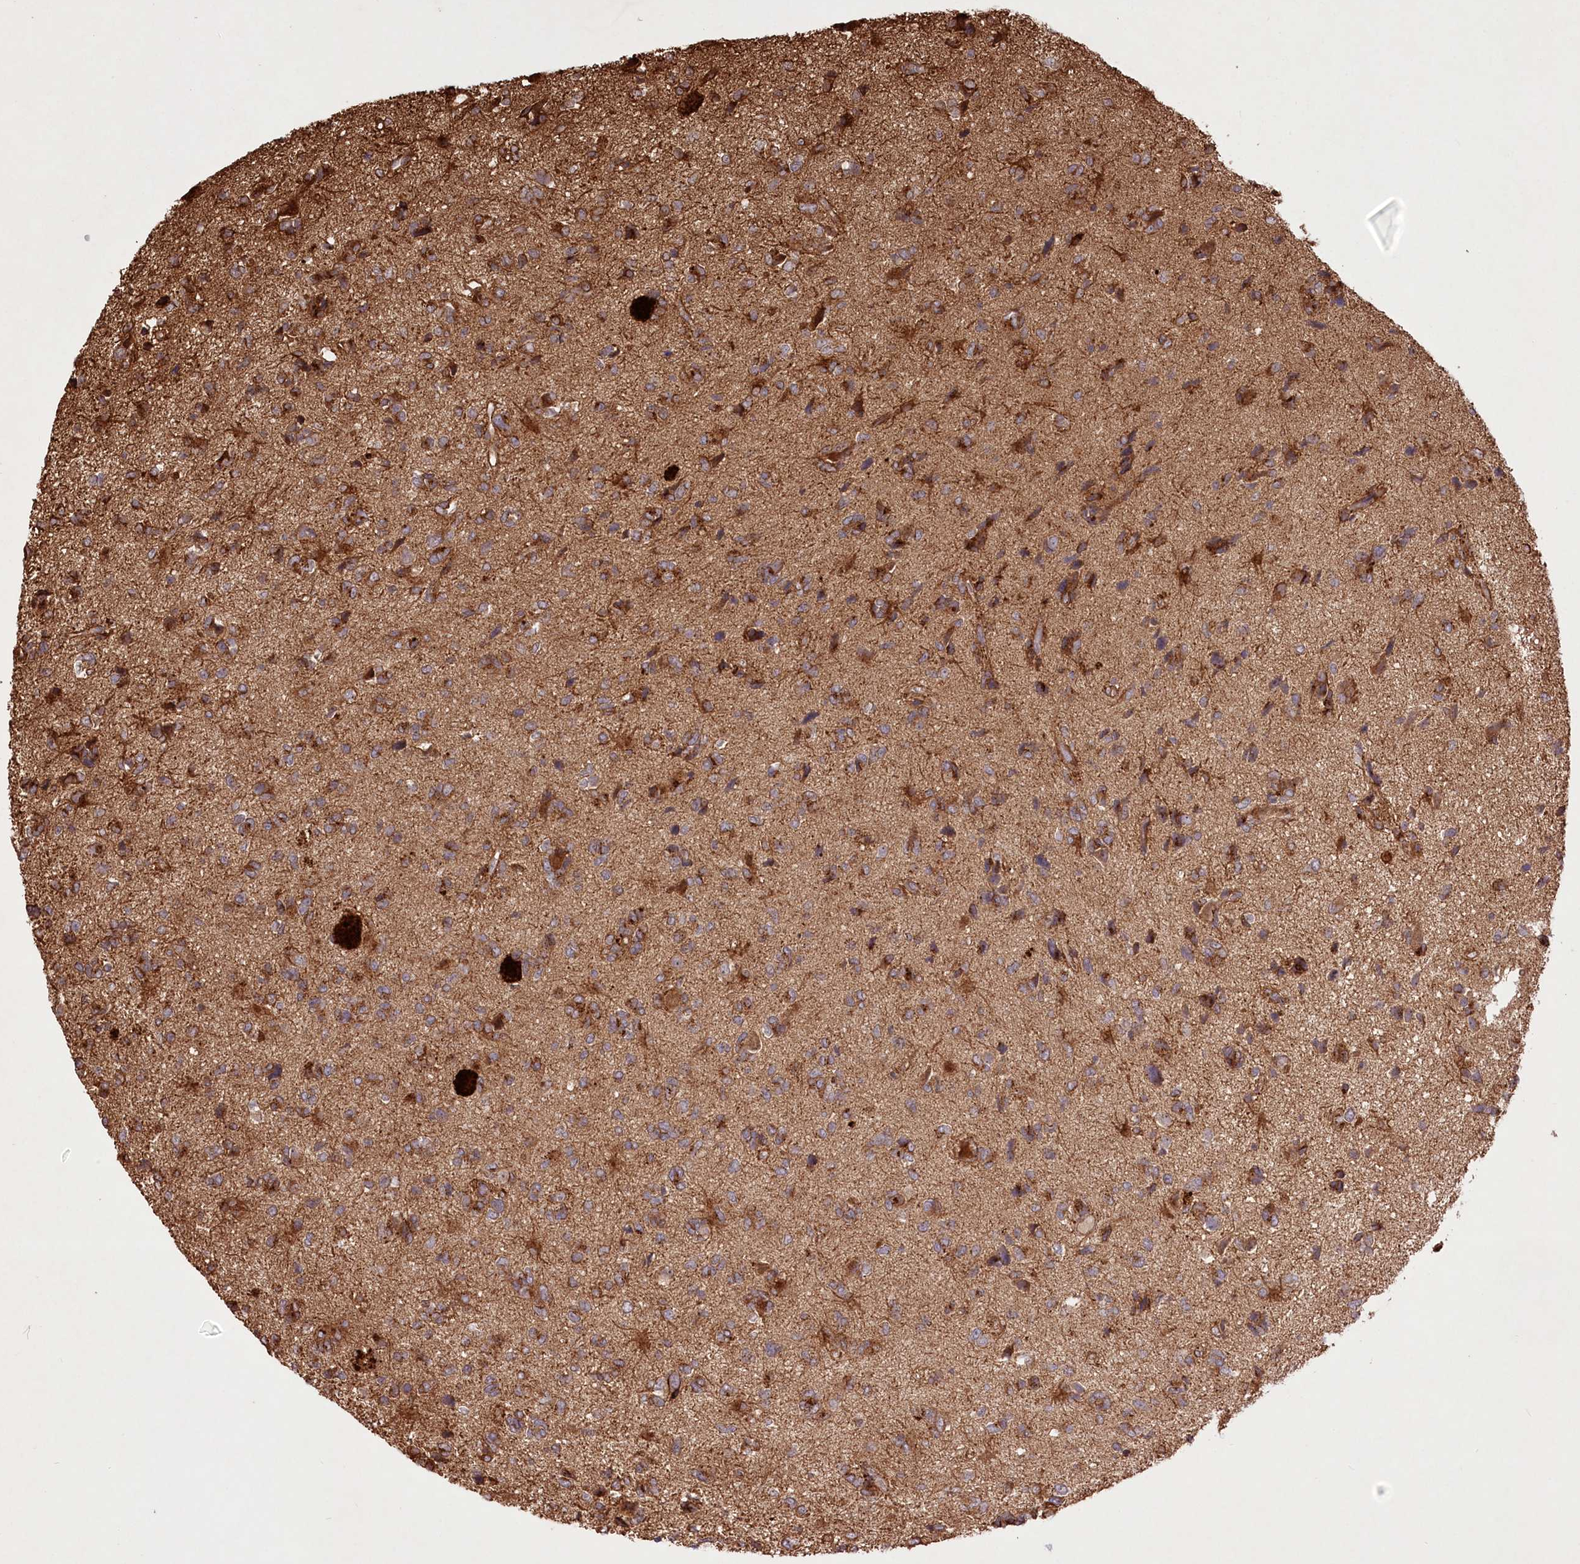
{"staining": {"intensity": "moderate", "quantity": ">75%", "location": "cytoplasmic/membranous"}, "tissue": "glioma", "cell_type": "Tumor cells", "image_type": "cancer", "snomed": [{"axis": "morphology", "description": "Glioma, malignant, High grade"}, {"axis": "topography", "description": "Brain"}], "caption": "IHC photomicrograph of human glioma stained for a protein (brown), which demonstrates medium levels of moderate cytoplasmic/membranous expression in approximately >75% of tumor cells.", "gene": "RNF24", "patient": {"sex": "female", "age": 59}}